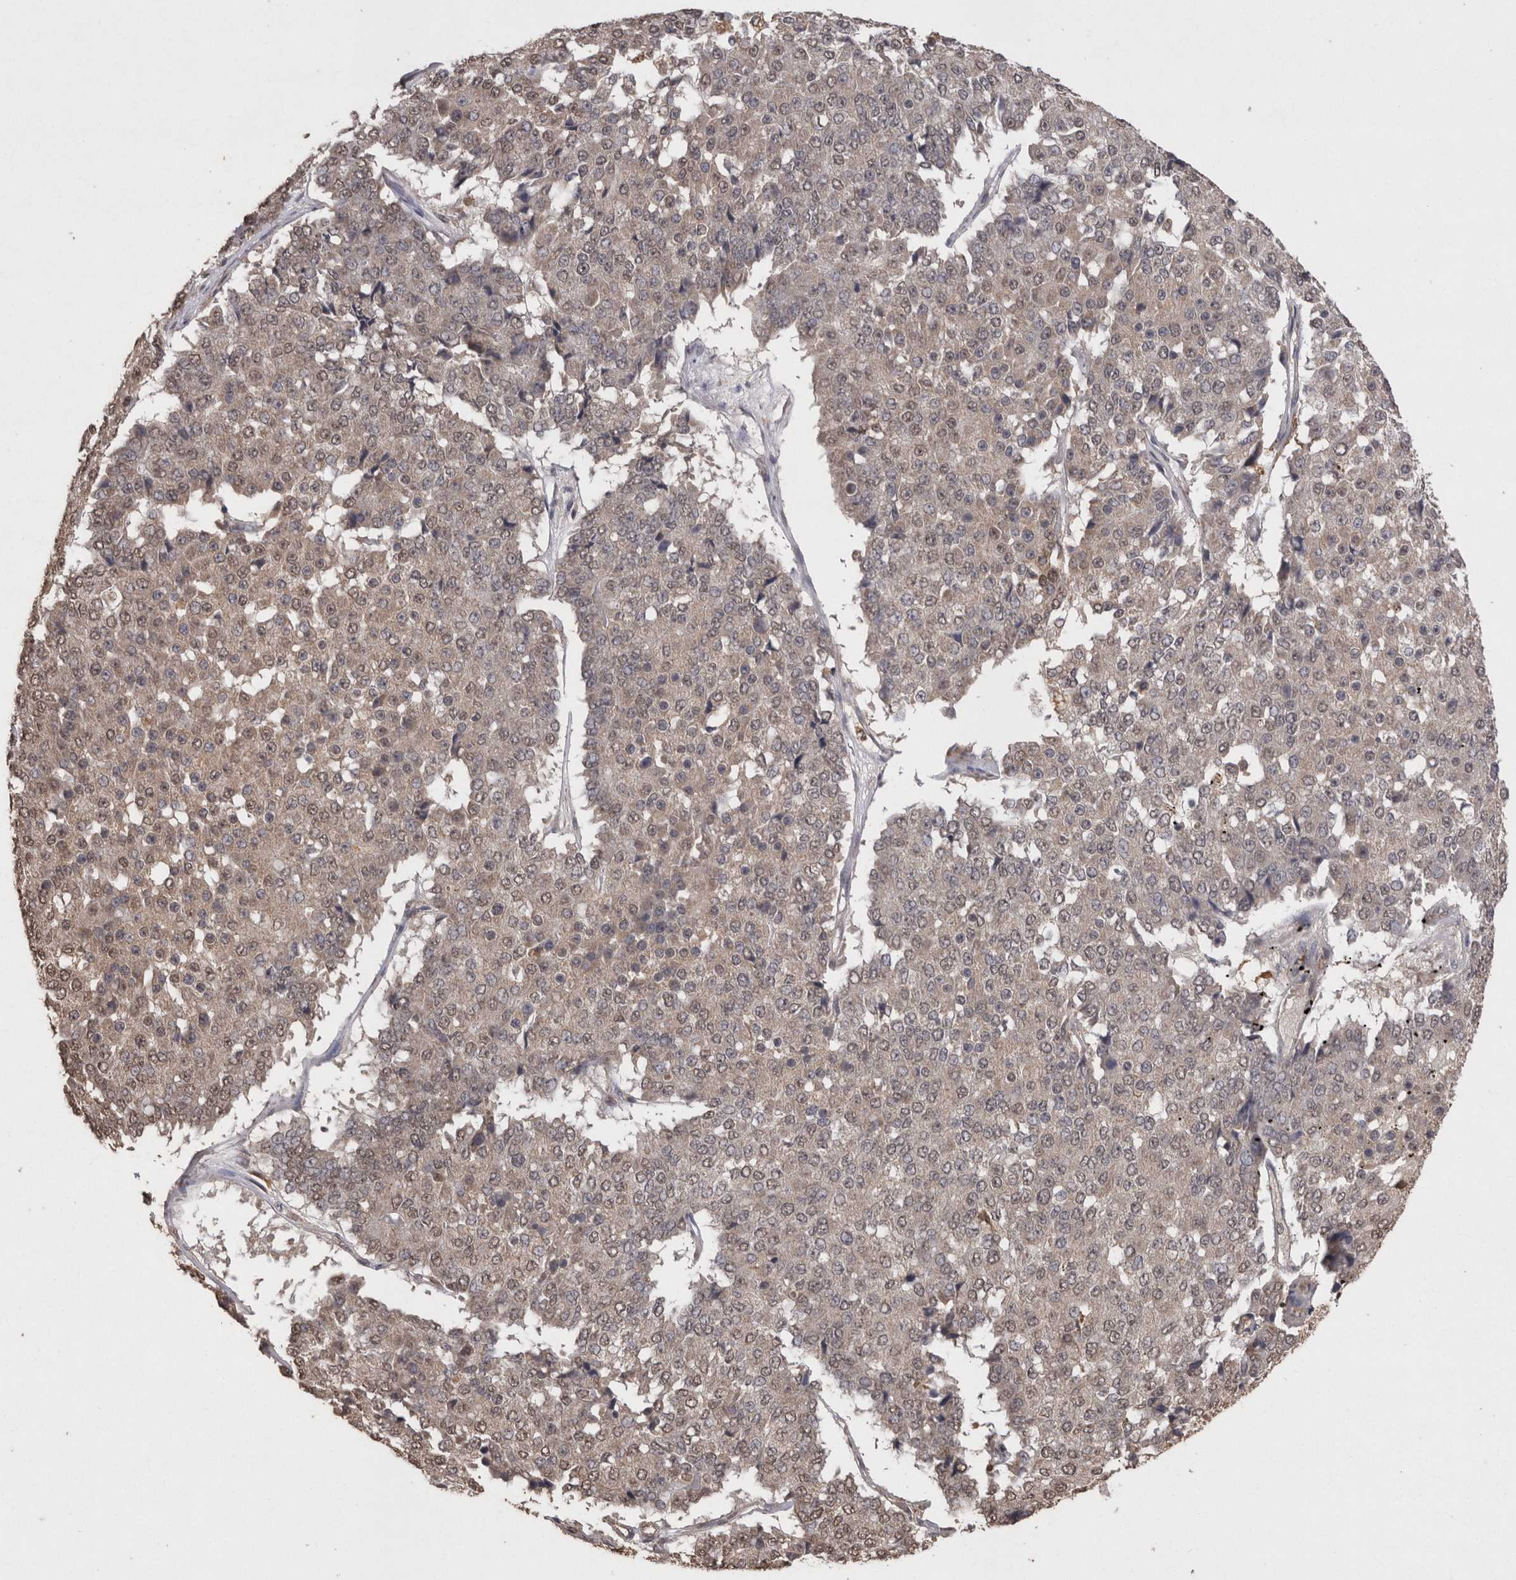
{"staining": {"intensity": "weak", "quantity": "<25%", "location": "nuclear"}, "tissue": "pancreatic cancer", "cell_type": "Tumor cells", "image_type": "cancer", "snomed": [{"axis": "morphology", "description": "Adenocarcinoma, NOS"}, {"axis": "topography", "description": "Pancreas"}], "caption": "Immunohistochemistry (IHC) of pancreatic cancer (adenocarcinoma) displays no positivity in tumor cells.", "gene": "GRK5", "patient": {"sex": "male", "age": 50}}